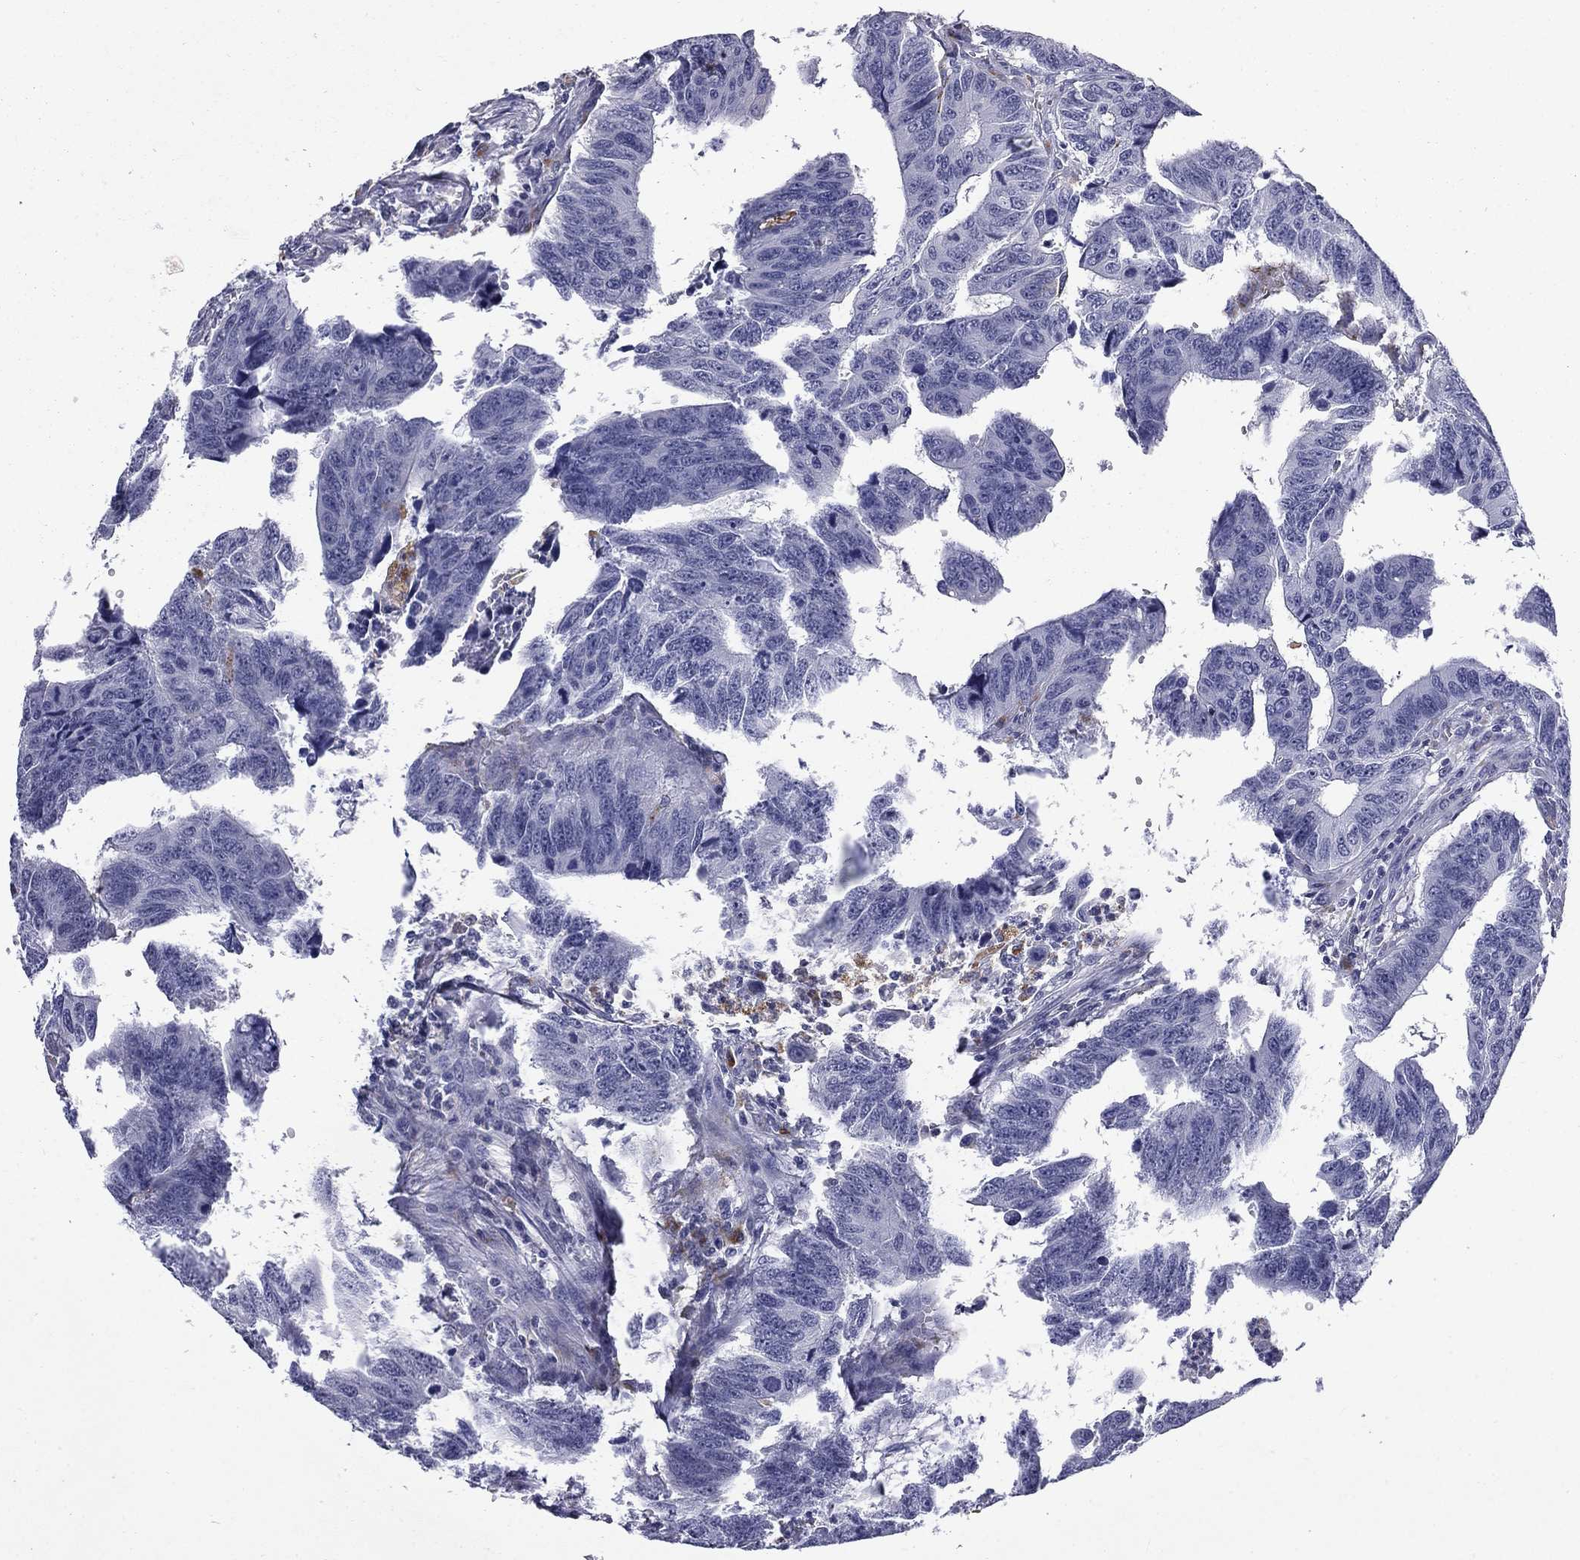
{"staining": {"intensity": "negative", "quantity": "none", "location": "none"}, "tissue": "colorectal cancer", "cell_type": "Tumor cells", "image_type": "cancer", "snomed": [{"axis": "morphology", "description": "Adenocarcinoma, NOS"}, {"axis": "topography", "description": "Appendix"}, {"axis": "topography", "description": "Colon"}, {"axis": "topography", "description": "Cecum"}, {"axis": "topography", "description": "Colon asc"}], "caption": "This is an immunohistochemistry (IHC) image of human colorectal cancer (adenocarcinoma). There is no staining in tumor cells.", "gene": "MADCAM1", "patient": {"sex": "female", "age": 85}}